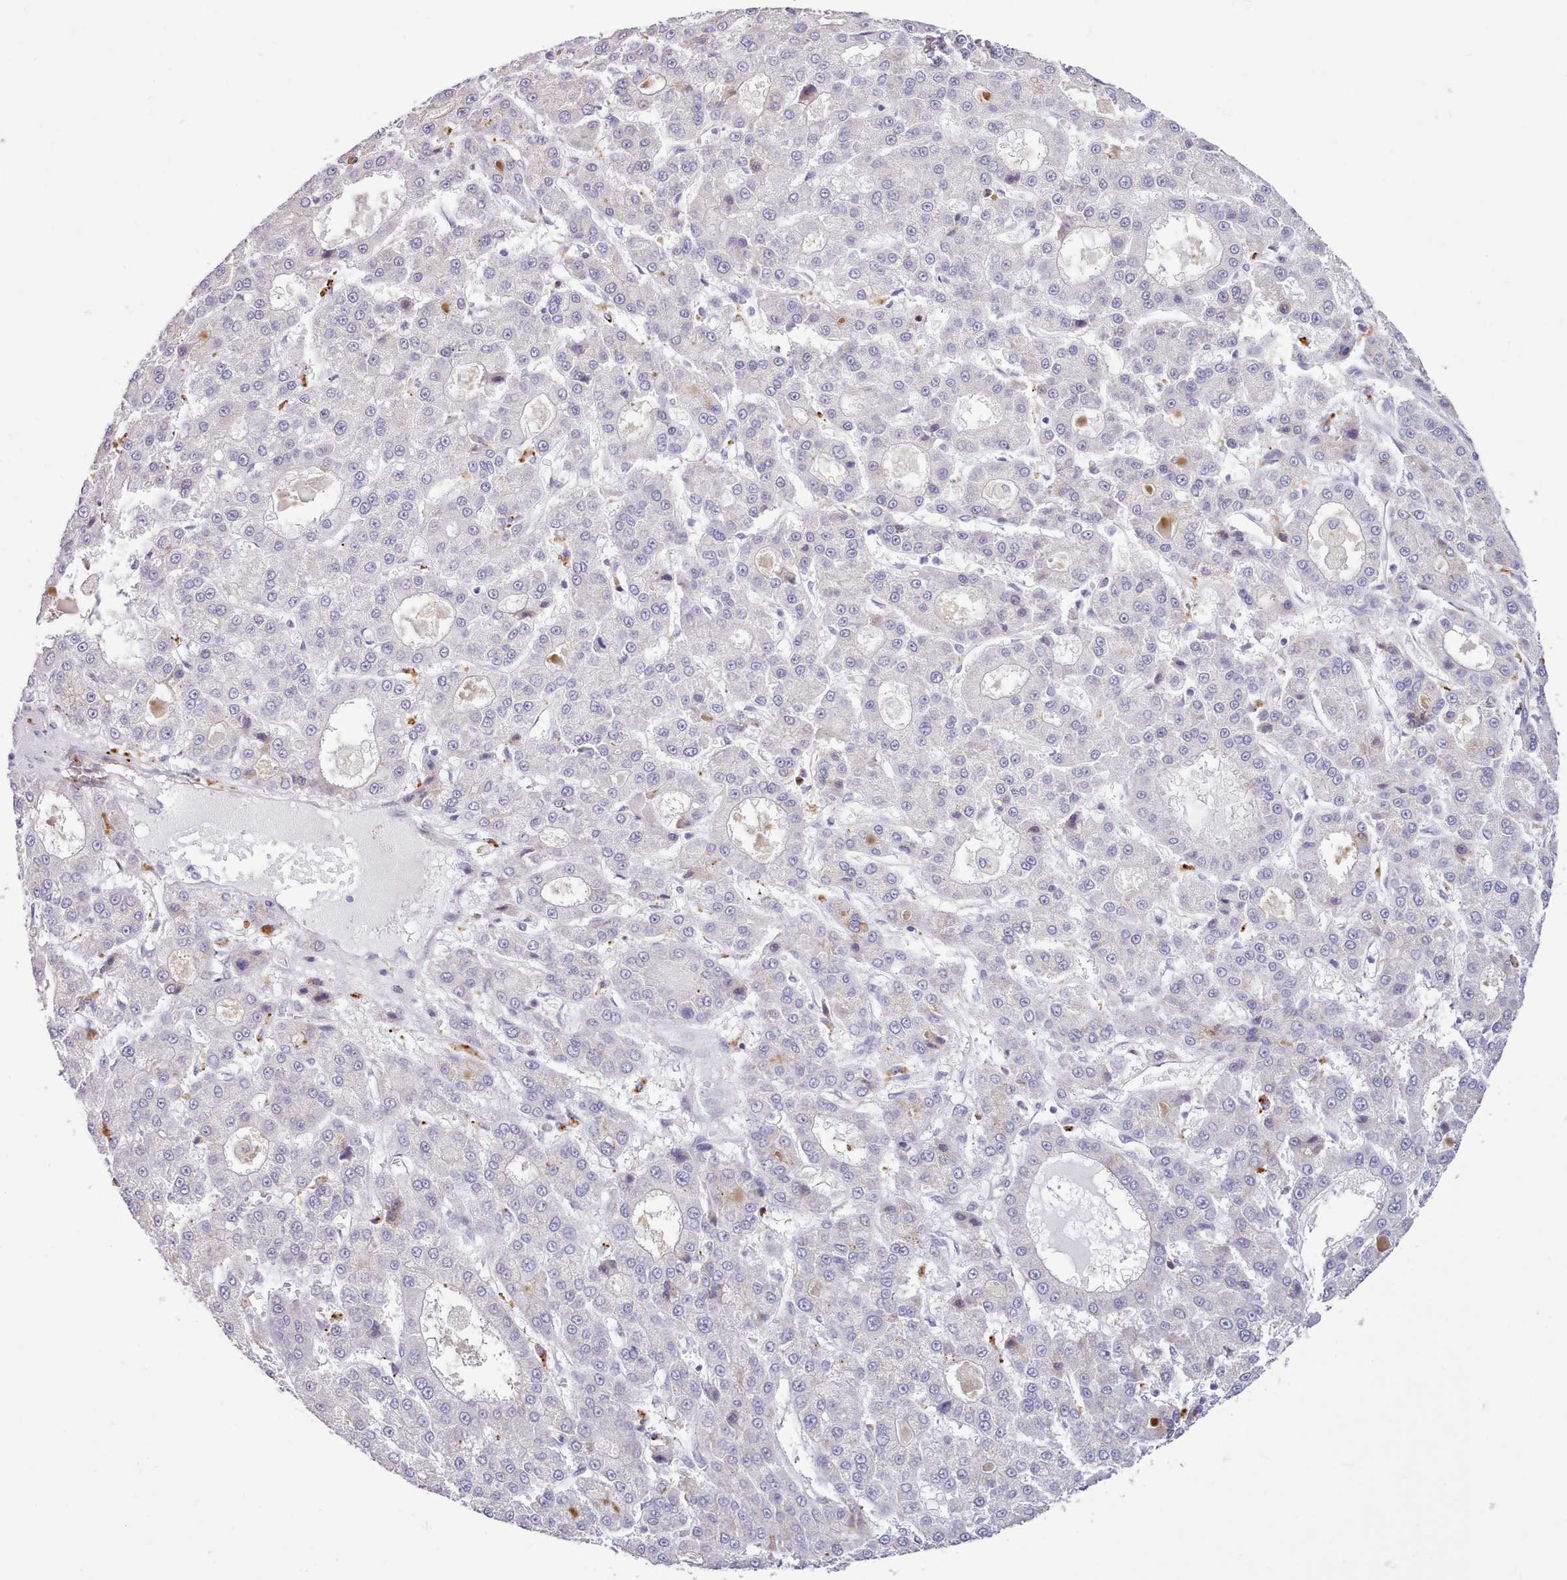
{"staining": {"intensity": "negative", "quantity": "none", "location": "none"}, "tissue": "liver cancer", "cell_type": "Tumor cells", "image_type": "cancer", "snomed": [{"axis": "morphology", "description": "Carcinoma, Hepatocellular, NOS"}, {"axis": "topography", "description": "Liver"}], "caption": "Human hepatocellular carcinoma (liver) stained for a protein using IHC shows no expression in tumor cells.", "gene": "SRD5A1", "patient": {"sex": "male", "age": 70}}